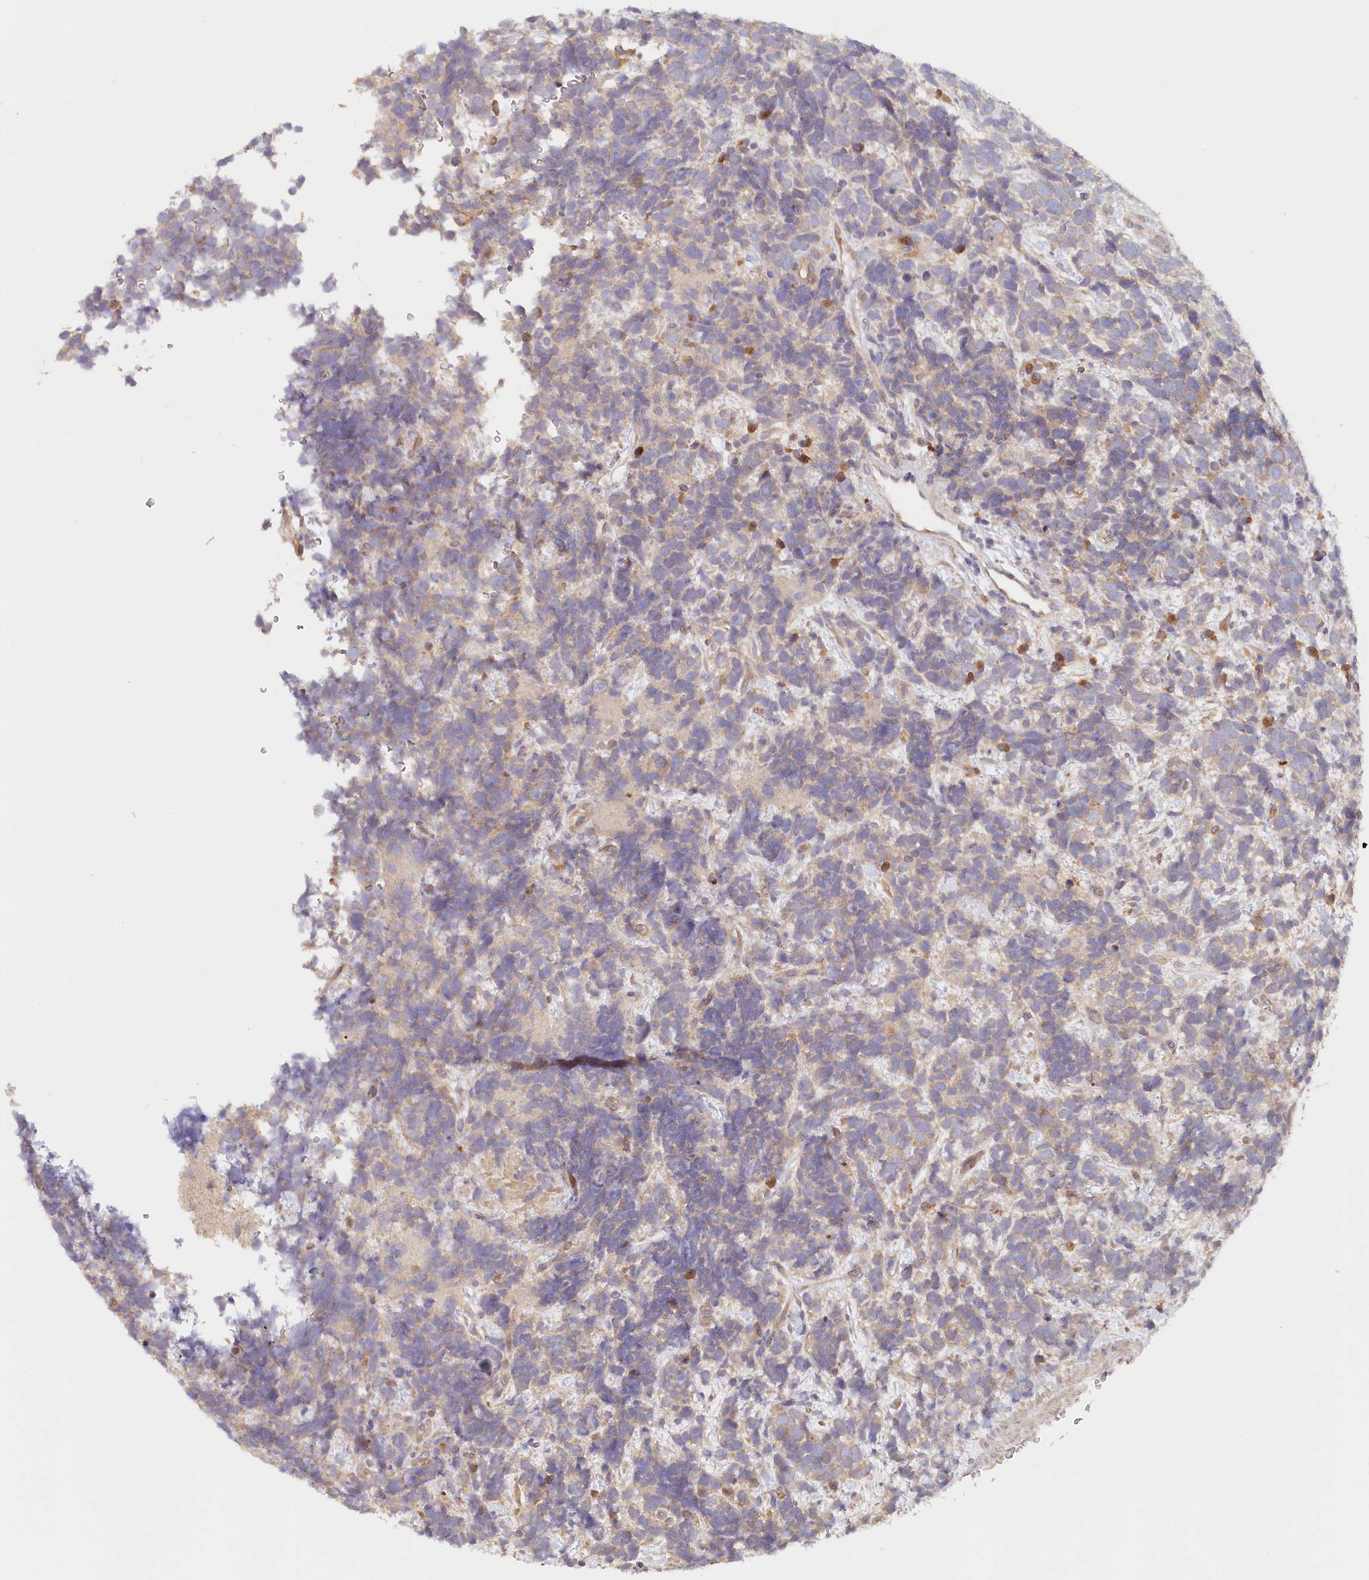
{"staining": {"intensity": "weak", "quantity": "<25%", "location": "cytoplasmic/membranous"}, "tissue": "urothelial cancer", "cell_type": "Tumor cells", "image_type": "cancer", "snomed": [{"axis": "morphology", "description": "Urothelial carcinoma, High grade"}, {"axis": "topography", "description": "Urinary bladder"}], "caption": "IHC image of human urothelial carcinoma (high-grade) stained for a protein (brown), which displays no expression in tumor cells.", "gene": "PAIP2", "patient": {"sex": "female", "age": 82}}